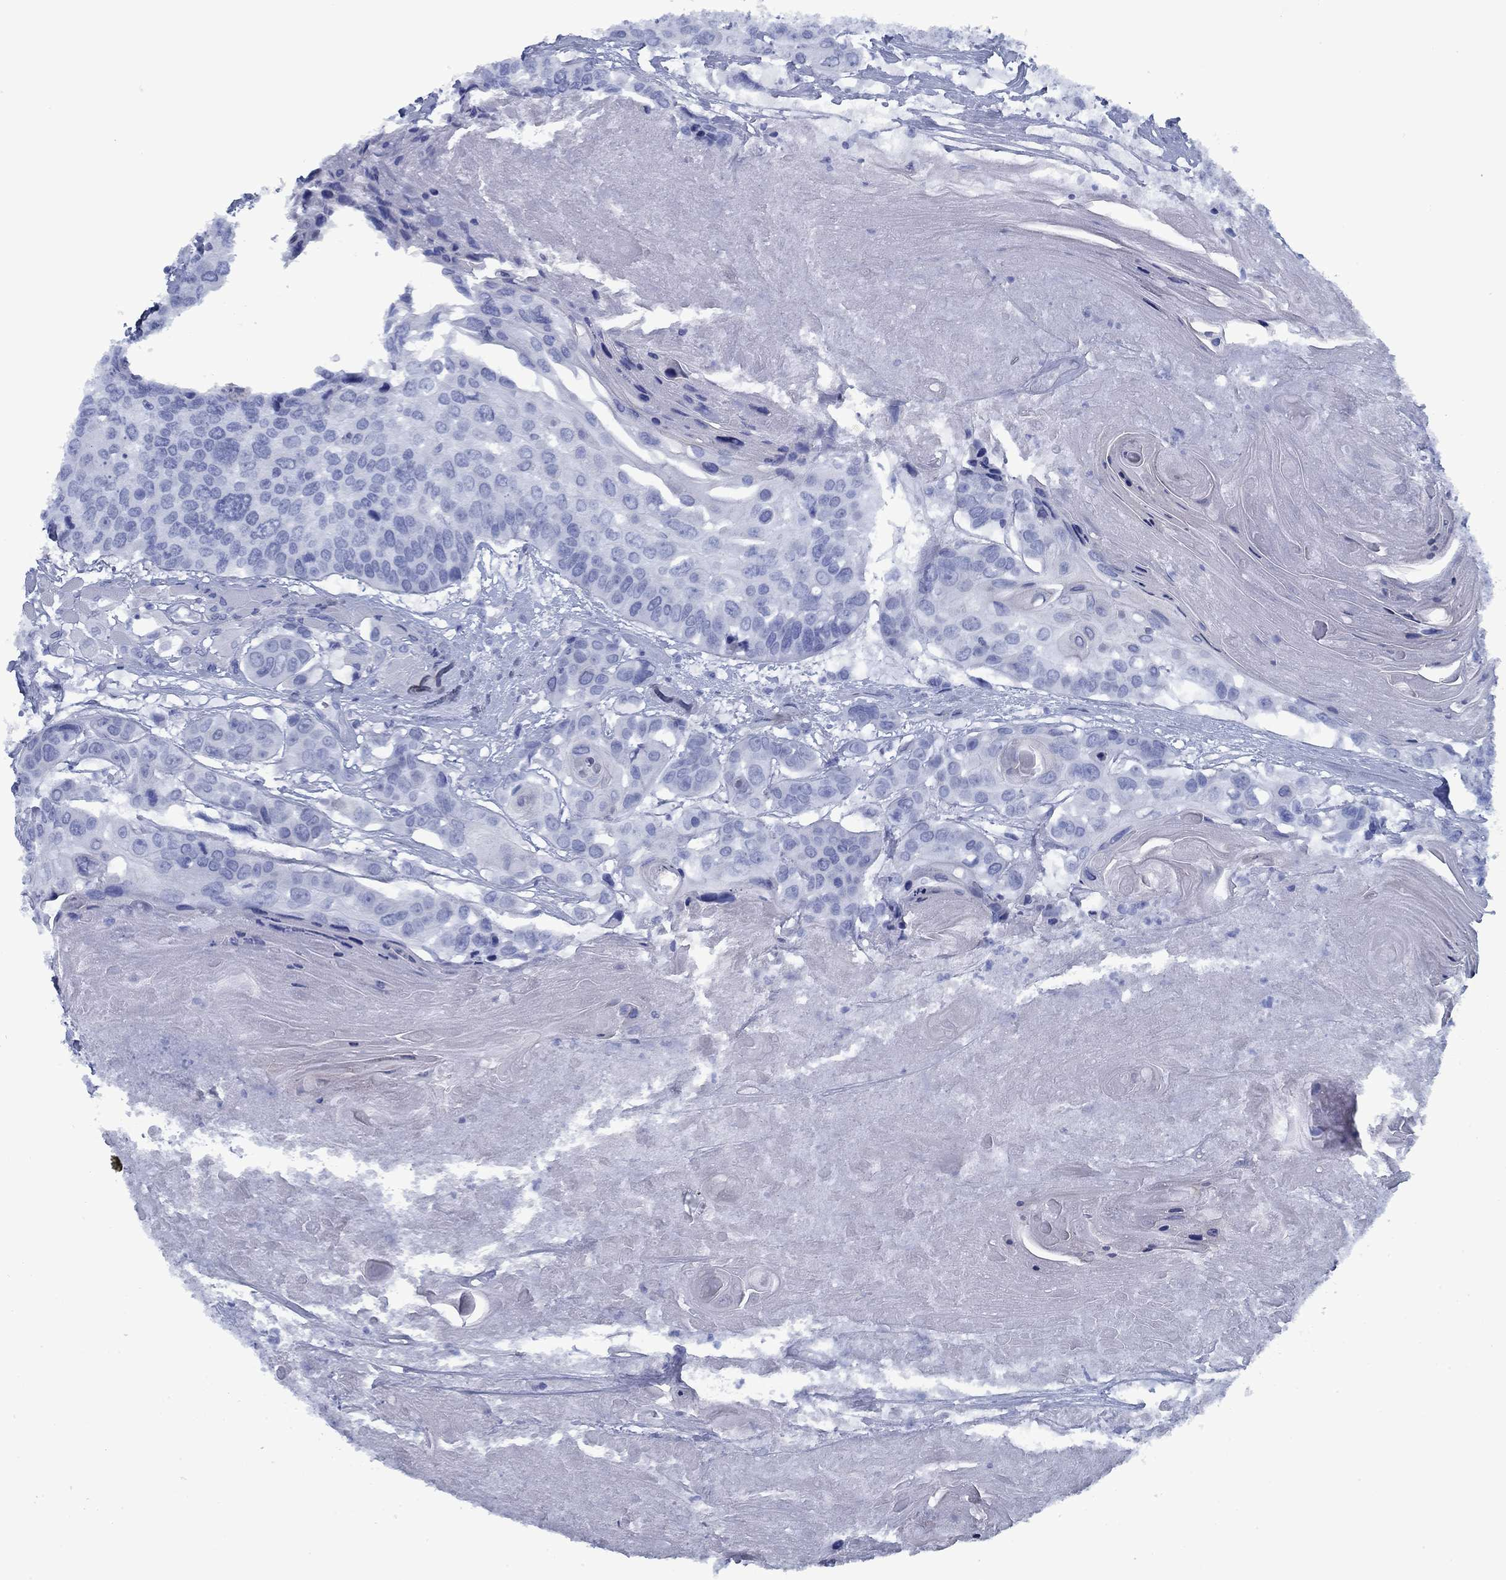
{"staining": {"intensity": "negative", "quantity": "none", "location": "none"}, "tissue": "head and neck cancer", "cell_type": "Tumor cells", "image_type": "cancer", "snomed": [{"axis": "morphology", "description": "Squamous cell carcinoma, NOS"}, {"axis": "topography", "description": "Oral tissue"}, {"axis": "topography", "description": "Head-Neck"}], "caption": "Immunohistochemistry (IHC) of head and neck cancer (squamous cell carcinoma) displays no staining in tumor cells.", "gene": "PNMA8A", "patient": {"sex": "male", "age": 56}}